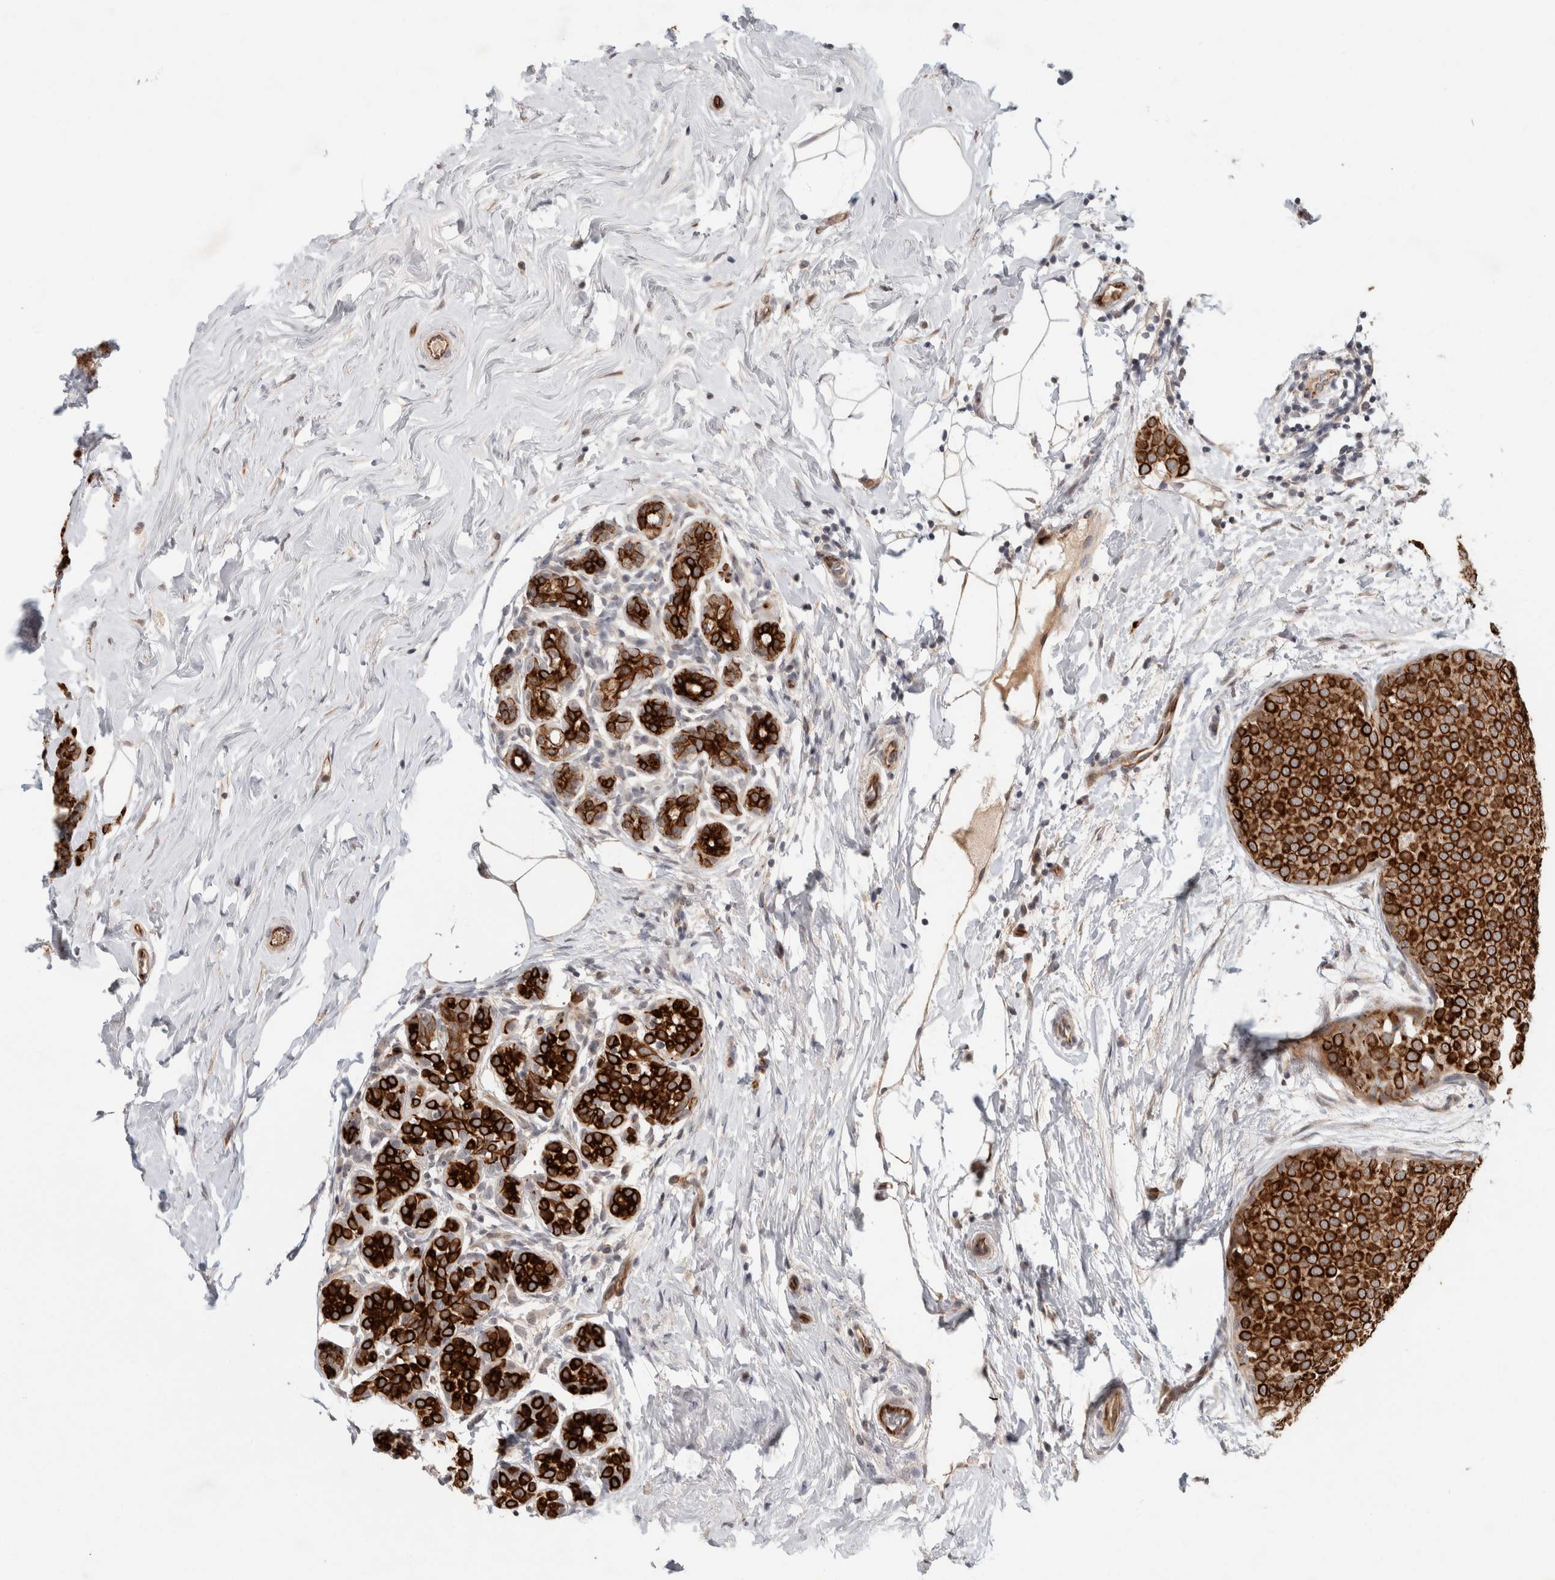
{"staining": {"intensity": "strong", "quantity": ">75%", "location": "cytoplasmic/membranous"}, "tissue": "breast cancer", "cell_type": "Tumor cells", "image_type": "cancer", "snomed": [{"axis": "morphology", "description": "Lobular carcinoma, in situ"}, {"axis": "morphology", "description": "Lobular carcinoma"}, {"axis": "topography", "description": "Breast"}], "caption": "Strong cytoplasmic/membranous protein expression is appreciated in approximately >75% of tumor cells in breast lobular carcinoma in situ.", "gene": "CRISPLD1", "patient": {"sex": "female", "age": 41}}